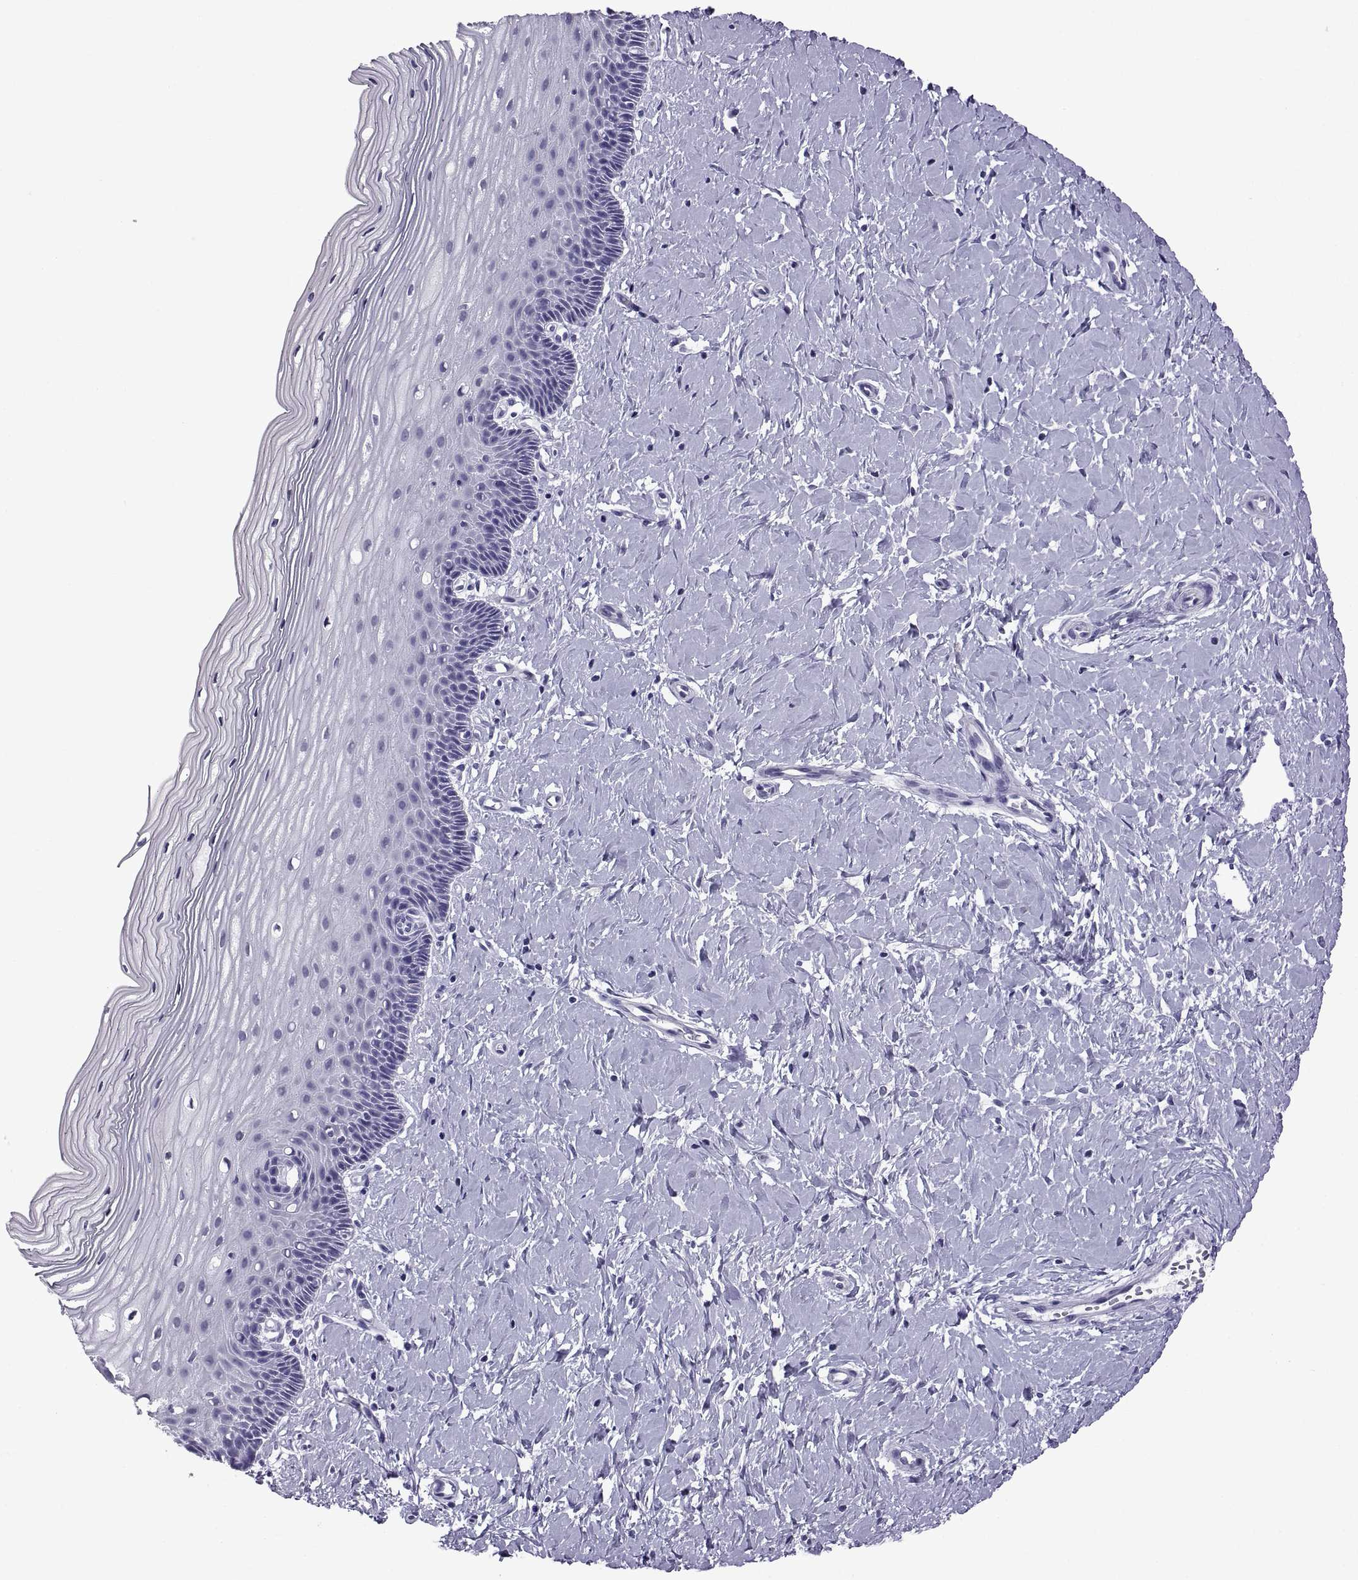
{"staining": {"intensity": "negative", "quantity": "none", "location": "none"}, "tissue": "cervix", "cell_type": "Glandular cells", "image_type": "normal", "snomed": [{"axis": "morphology", "description": "Normal tissue, NOS"}, {"axis": "topography", "description": "Cervix"}], "caption": "DAB immunohistochemical staining of normal cervix exhibits no significant expression in glandular cells.", "gene": "C3orf22", "patient": {"sex": "female", "age": 37}}